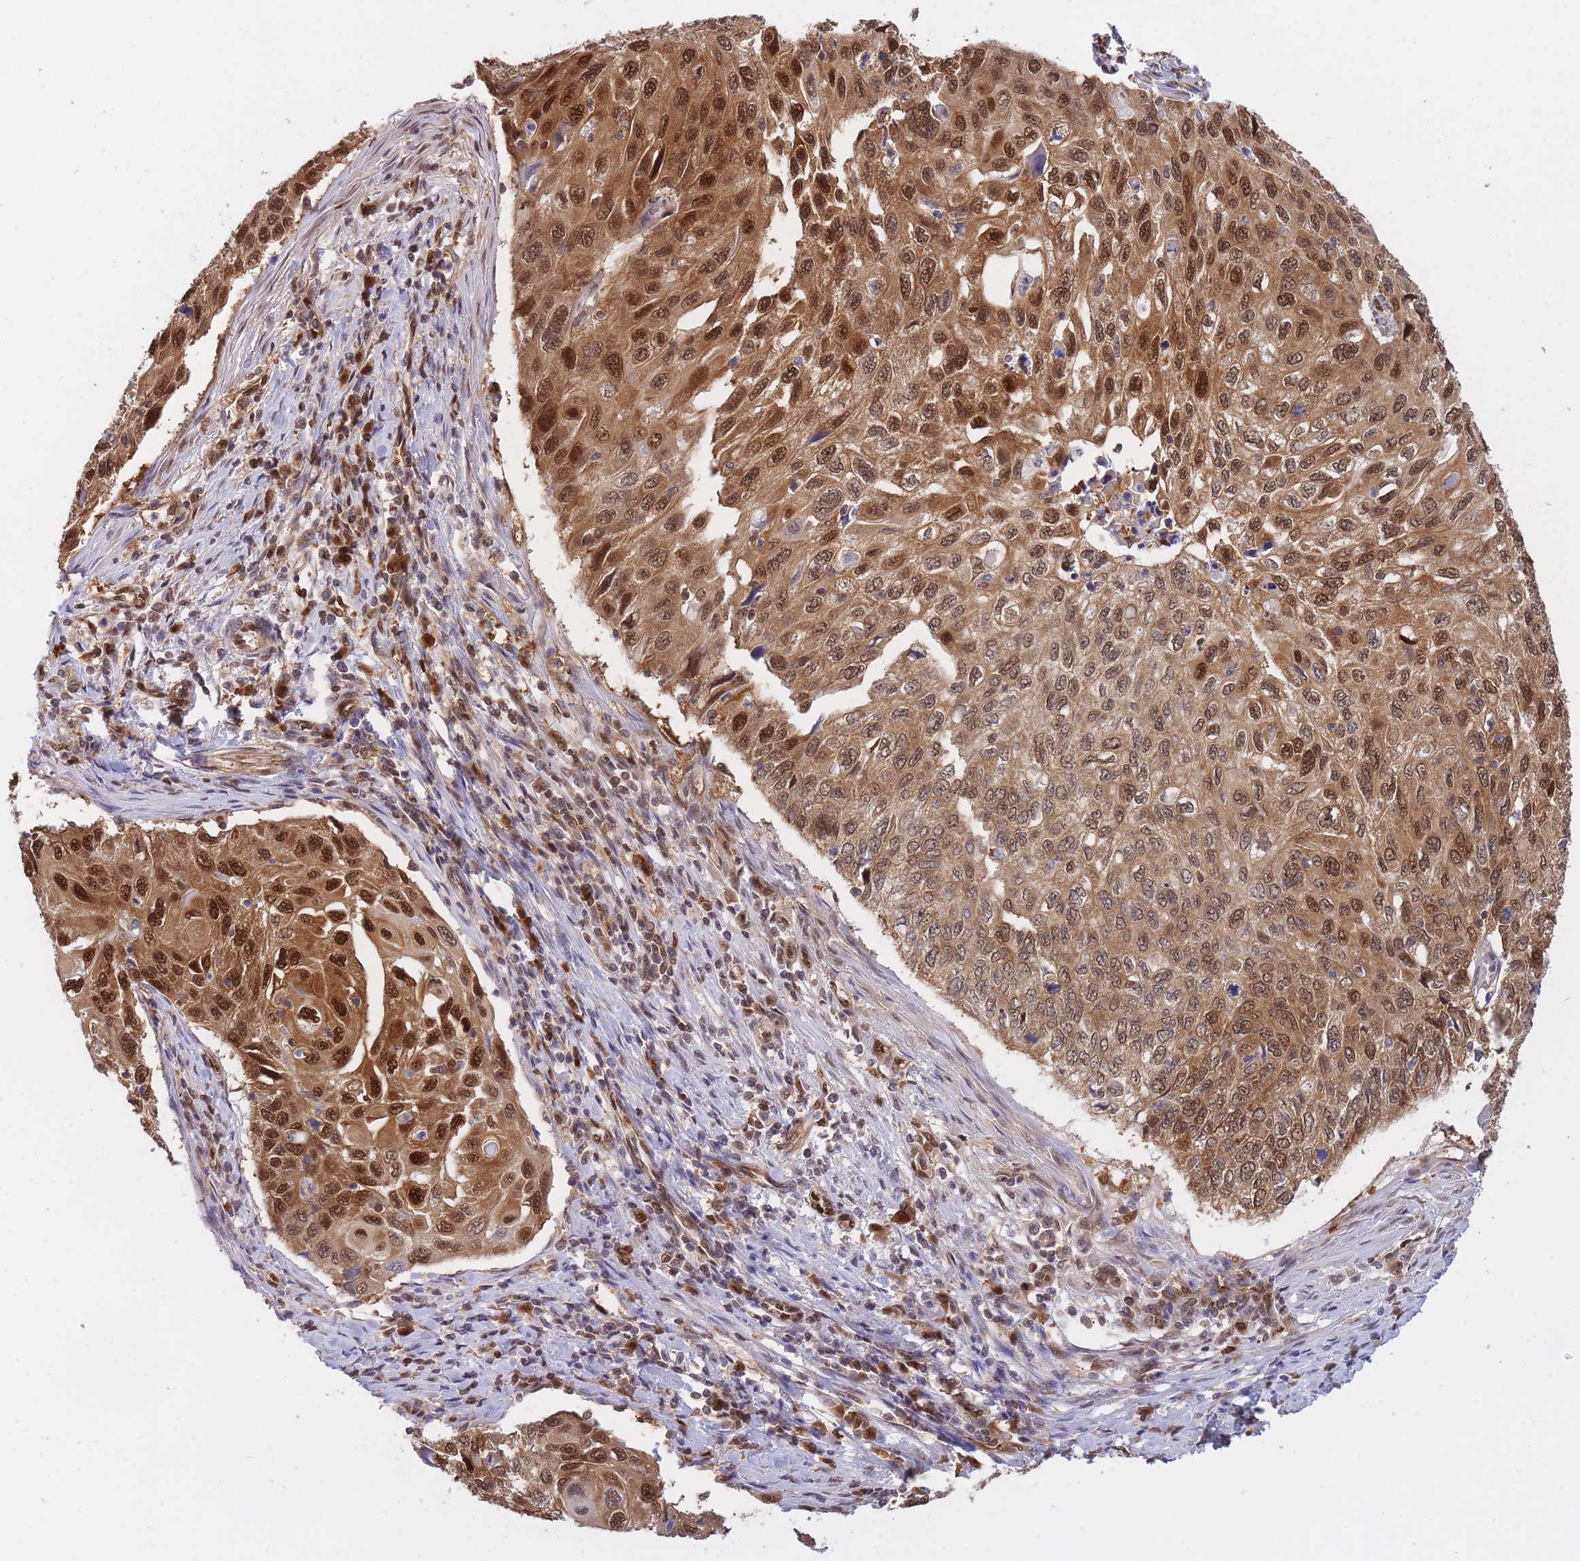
{"staining": {"intensity": "strong", "quantity": ">75%", "location": "cytoplasmic/membranous,nuclear"}, "tissue": "cervical cancer", "cell_type": "Tumor cells", "image_type": "cancer", "snomed": [{"axis": "morphology", "description": "Squamous cell carcinoma, NOS"}, {"axis": "topography", "description": "Cervix"}], "caption": "The photomicrograph exhibits a brown stain indicating the presence of a protein in the cytoplasmic/membranous and nuclear of tumor cells in cervical squamous cell carcinoma. The staining is performed using DAB brown chromogen to label protein expression. The nuclei are counter-stained blue using hematoxylin.", "gene": "NSFL1C", "patient": {"sex": "female", "age": 70}}